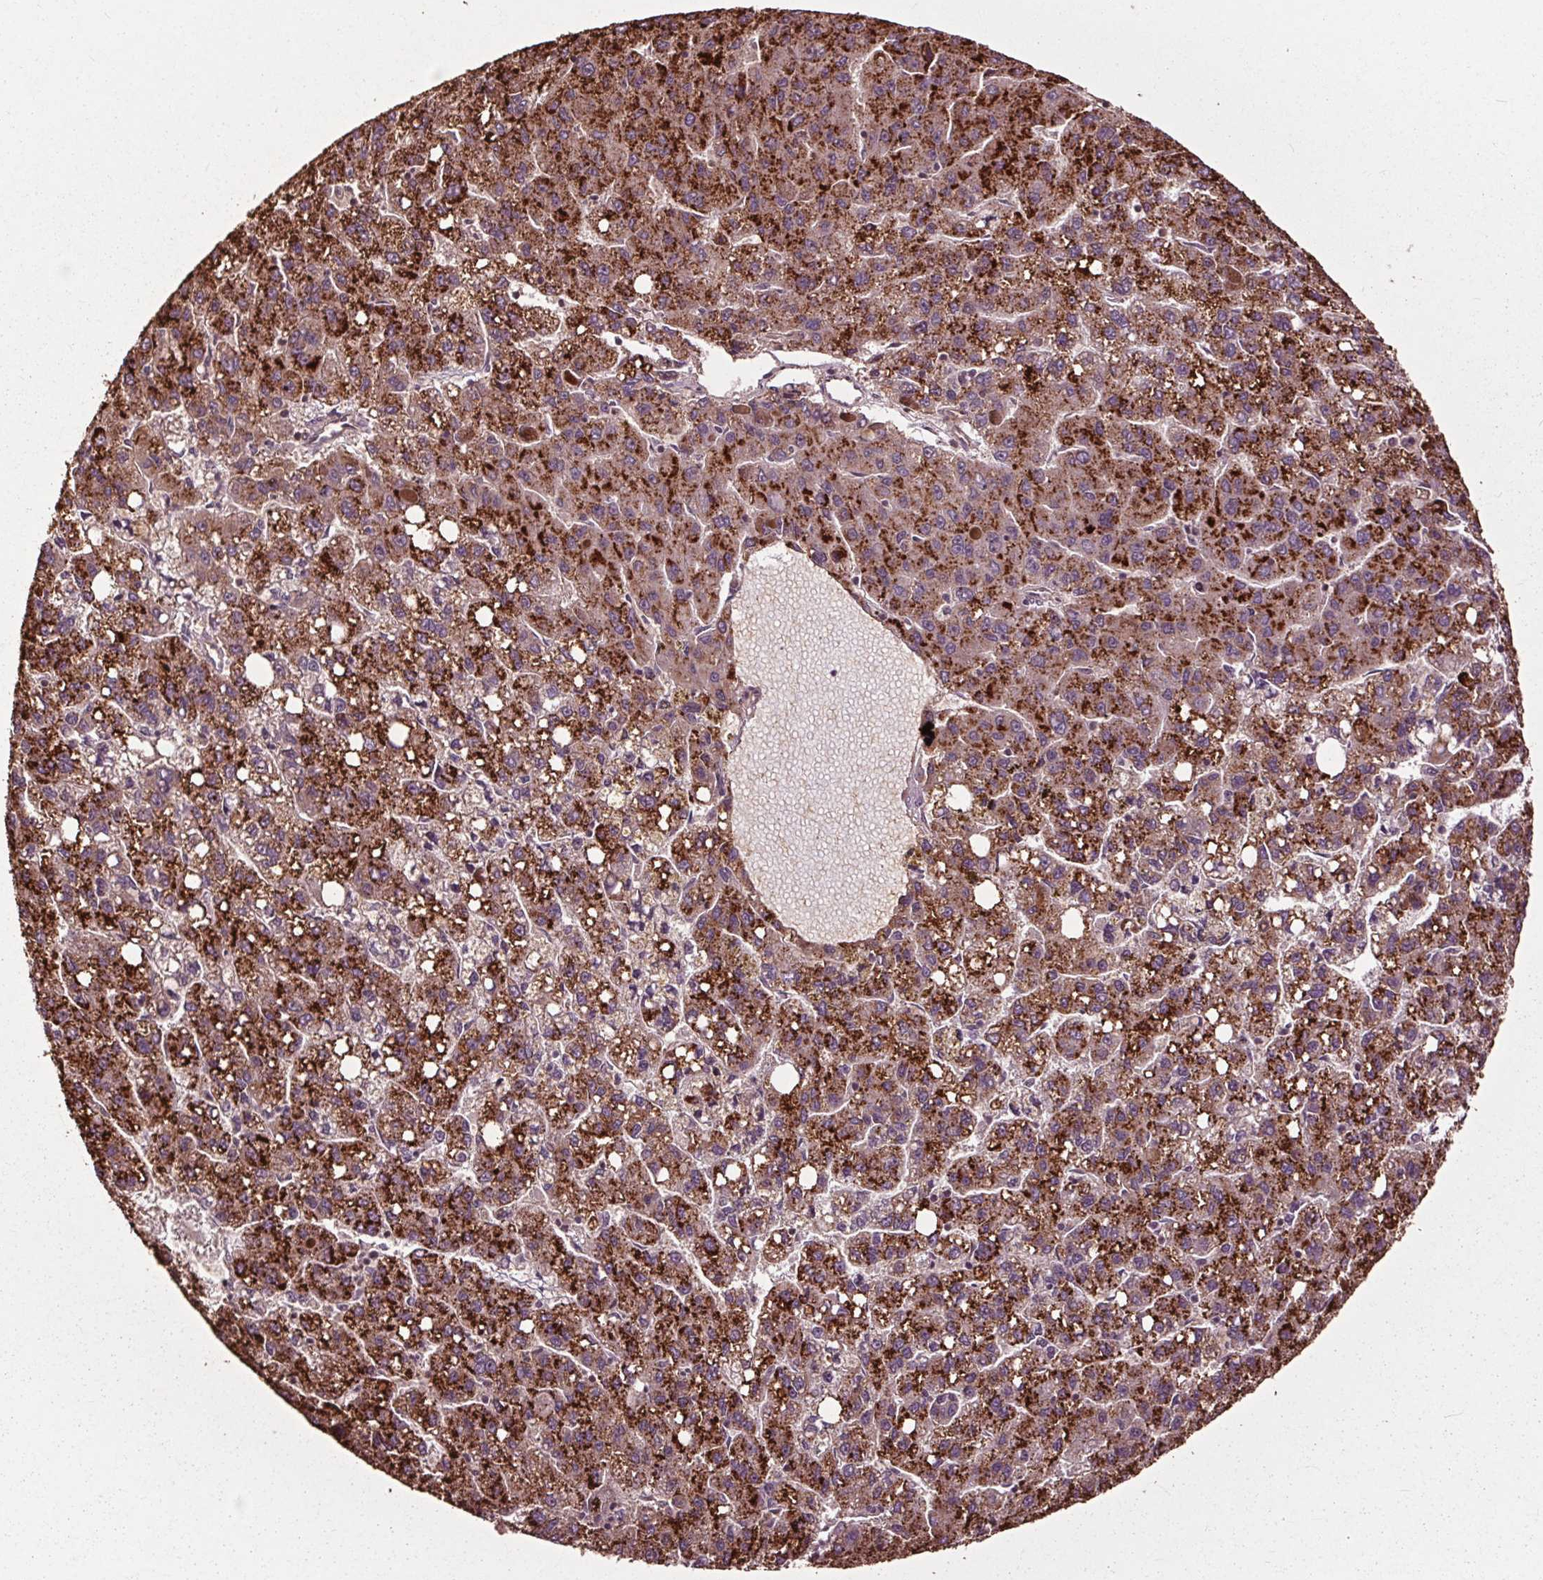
{"staining": {"intensity": "strong", "quantity": ">75%", "location": "cytoplasmic/membranous"}, "tissue": "liver cancer", "cell_type": "Tumor cells", "image_type": "cancer", "snomed": [{"axis": "morphology", "description": "Carcinoma, Hepatocellular, NOS"}, {"axis": "topography", "description": "Liver"}], "caption": "High-magnification brightfield microscopy of liver cancer stained with DAB (brown) and counterstained with hematoxylin (blue). tumor cells exhibit strong cytoplasmic/membranous expression is present in about>75% of cells.", "gene": "CEP95", "patient": {"sex": "female", "age": 82}}